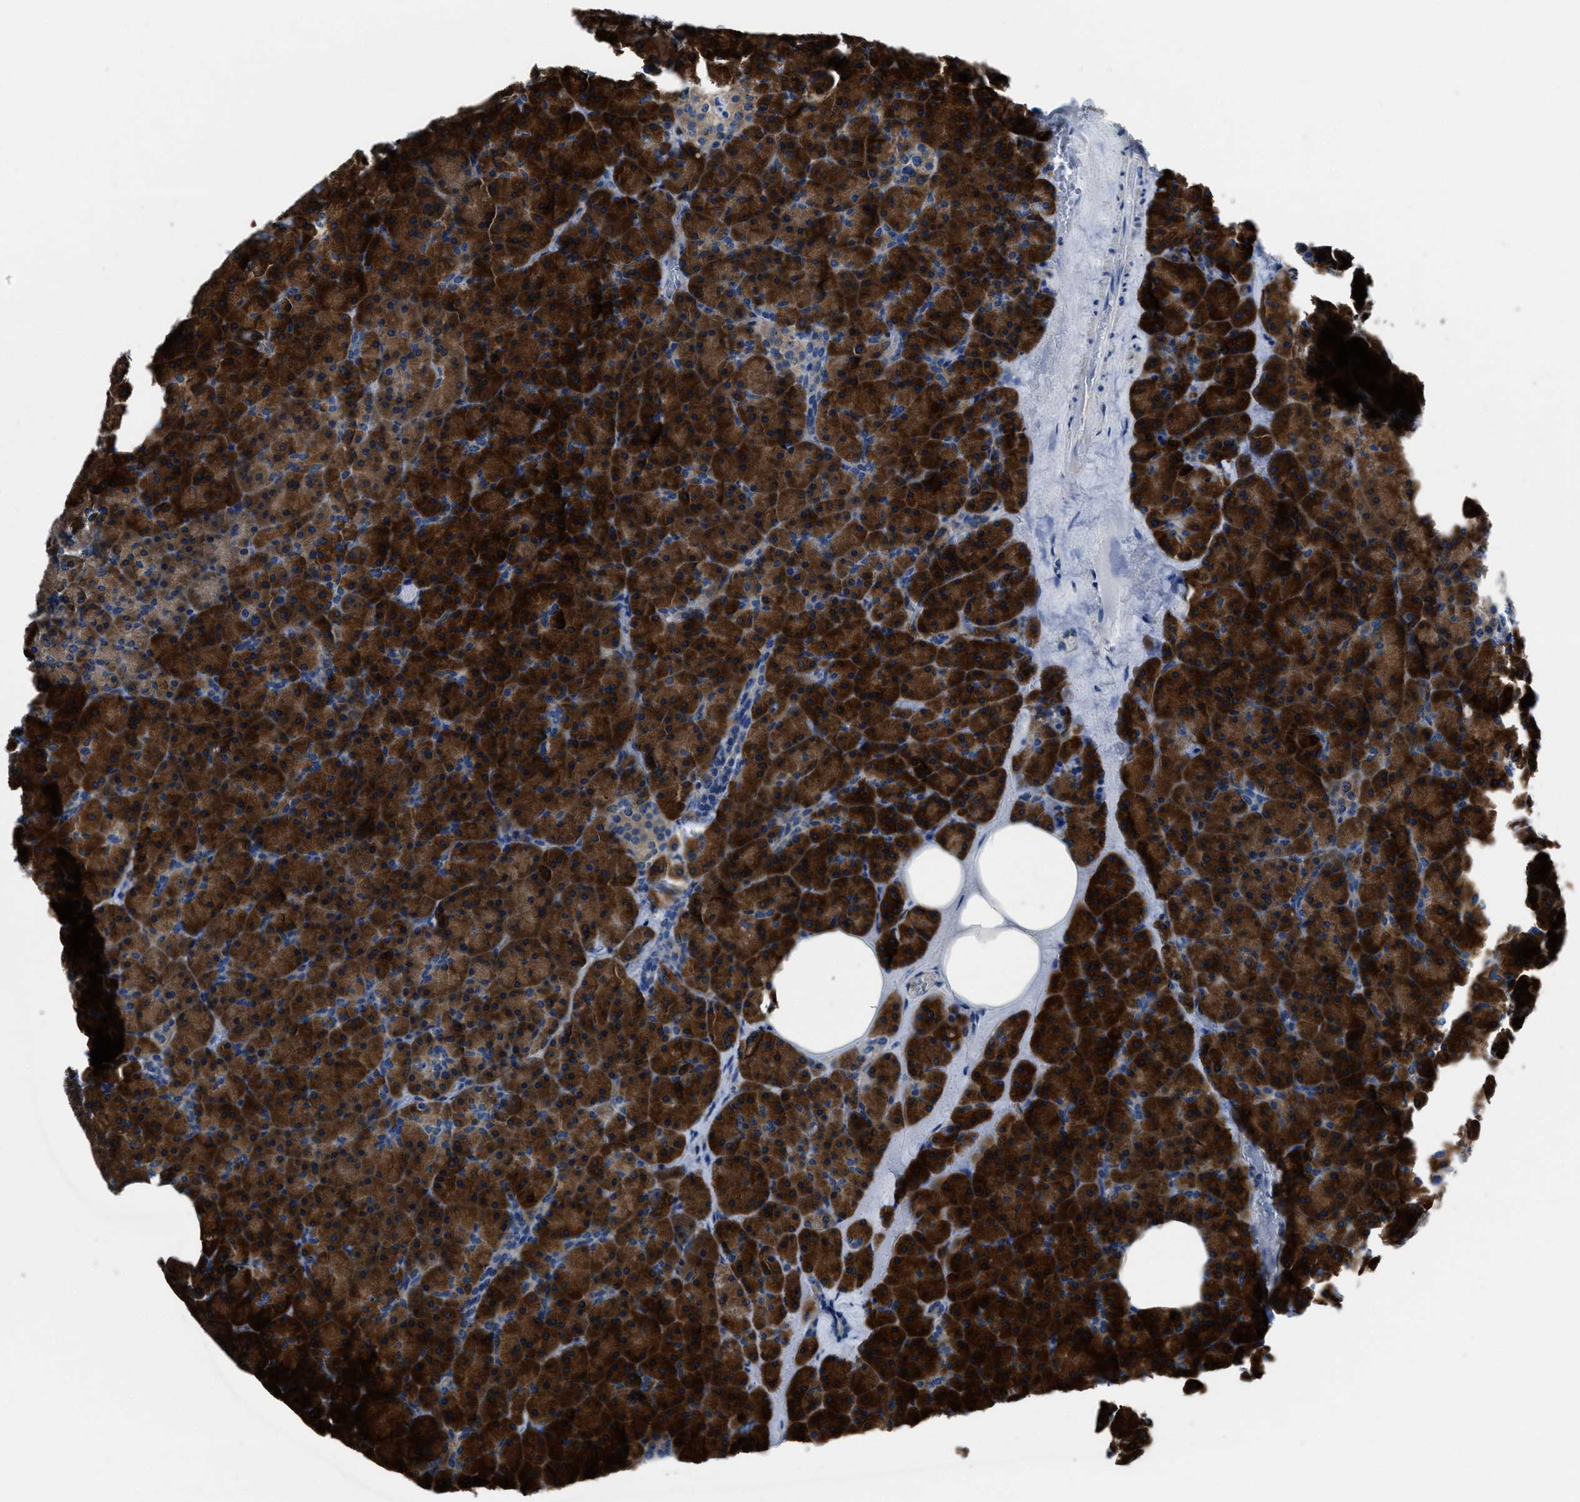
{"staining": {"intensity": "strong", "quantity": ">75%", "location": "cytoplasmic/membranous"}, "tissue": "pancreas", "cell_type": "Exocrine glandular cells", "image_type": "normal", "snomed": [{"axis": "morphology", "description": "Normal tissue, NOS"}, {"axis": "morphology", "description": "Carcinoid, malignant, NOS"}, {"axis": "topography", "description": "Pancreas"}], "caption": "Exocrine glandular cells reveal strong cytoplasmic/membranous positivity in about >75% of cells in benign pancreas. (DAB (3,3'-diaminobenzidine) = brown stain, brightfield microscopy at high magnification).", "gene": "YARS1", "patient": {"sex": "female", "age": 35}}